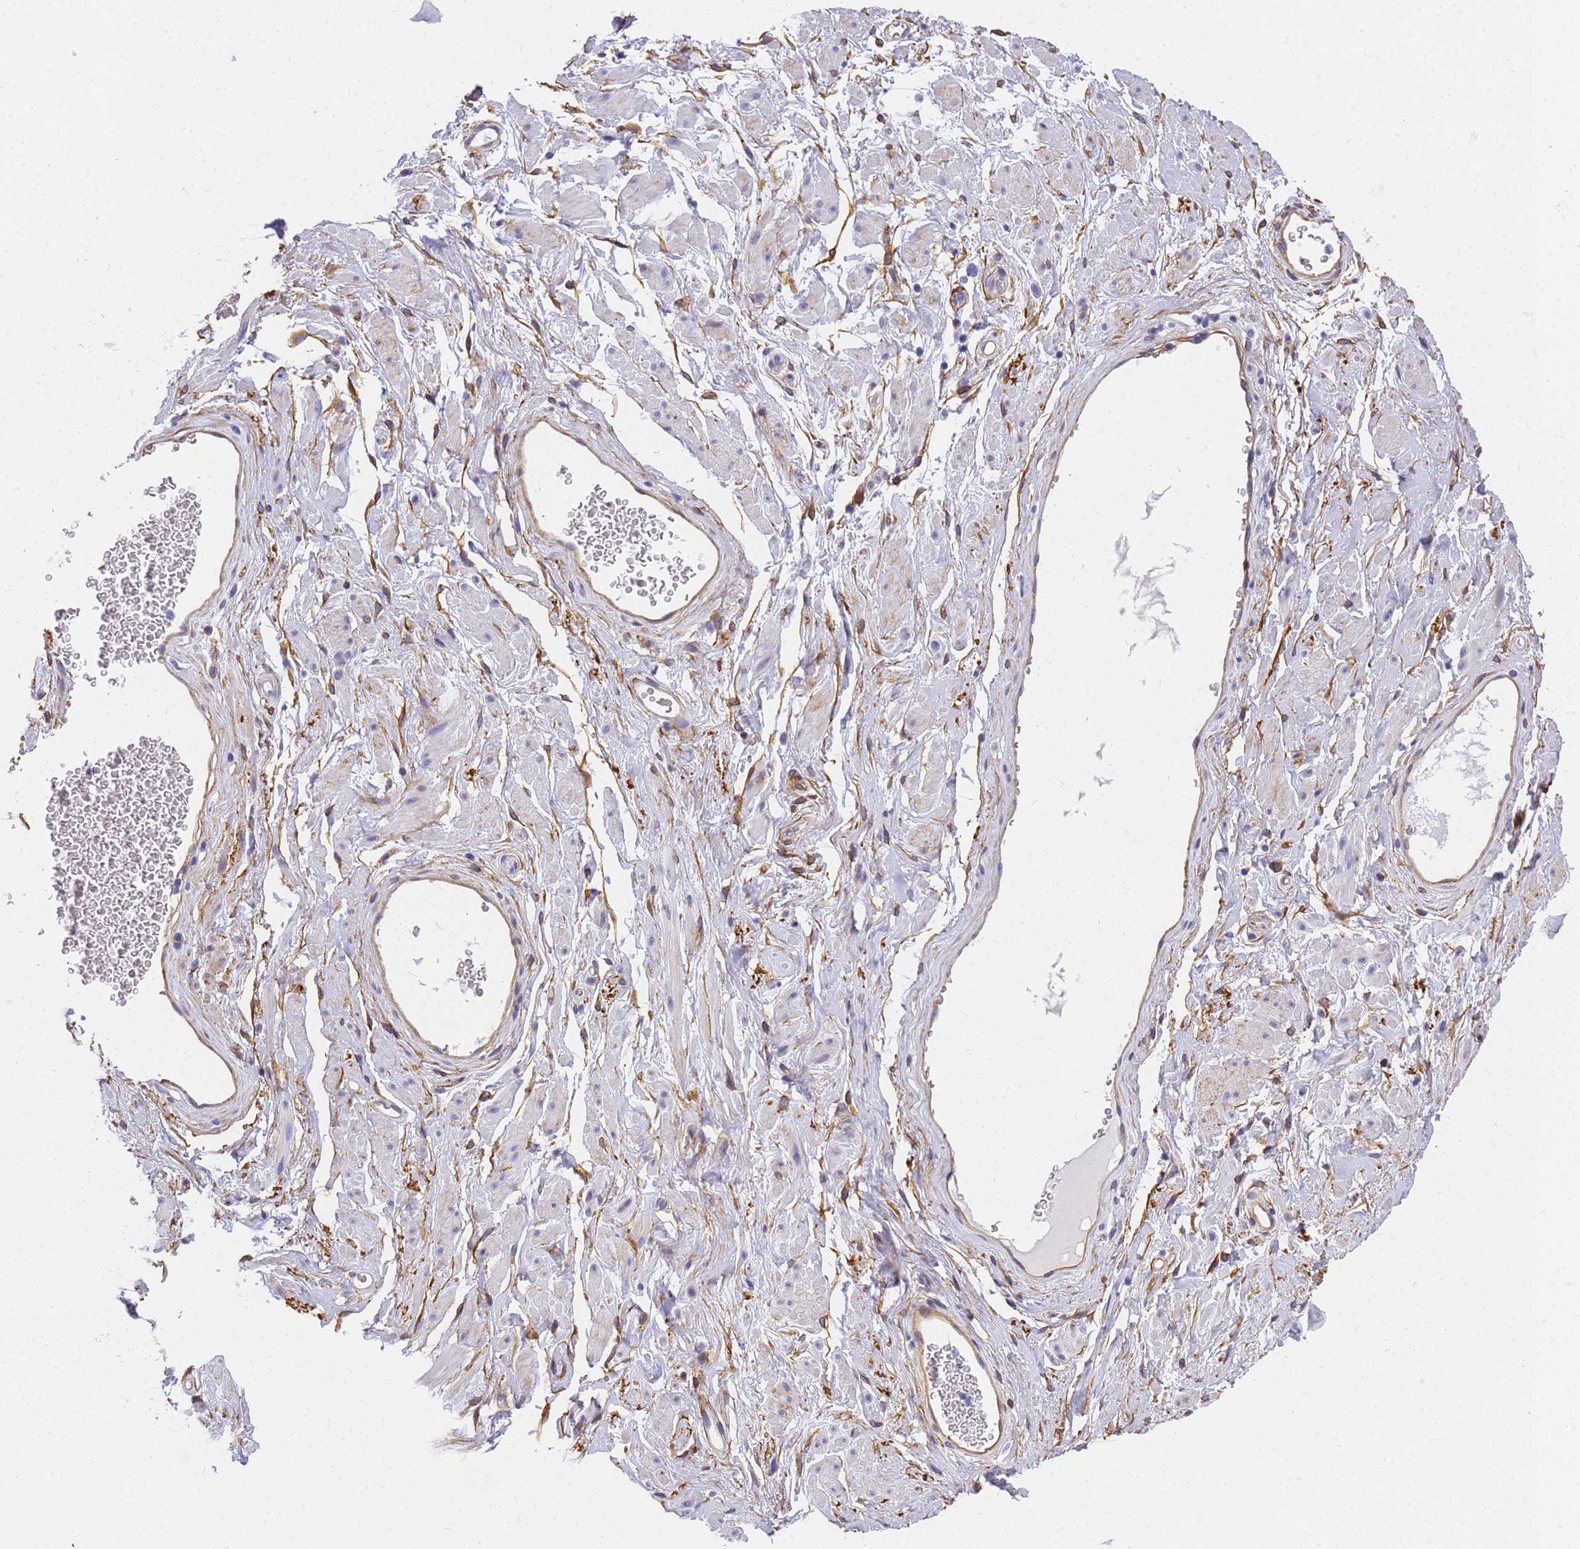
{"staining": {"intensity": "negative", "quantity": "none", "location": "none"}, "tissue": "adipose tissue", "cell_type": "Adipocytes", "image_type": "normal", "snomed": [{"axis": "morphology", "description": "Normal tissue, NOS"}, {"axis": "morphology", "description": "Adenocarcinoma, NOS"}, {"axis": "topography", "description": "Rectum"}, {"axis": "topography", "description": "Vagina"}, {"axis": "topography", "description": "Peripheral nerve tissue"}], "caption": "IHC image of unremarkable adipose tissue stained for a protein (brown), which demonstrates no staining in adipocytes.", "gene": "MVB12A", "patient": {"sex": "female", "age": 71}}